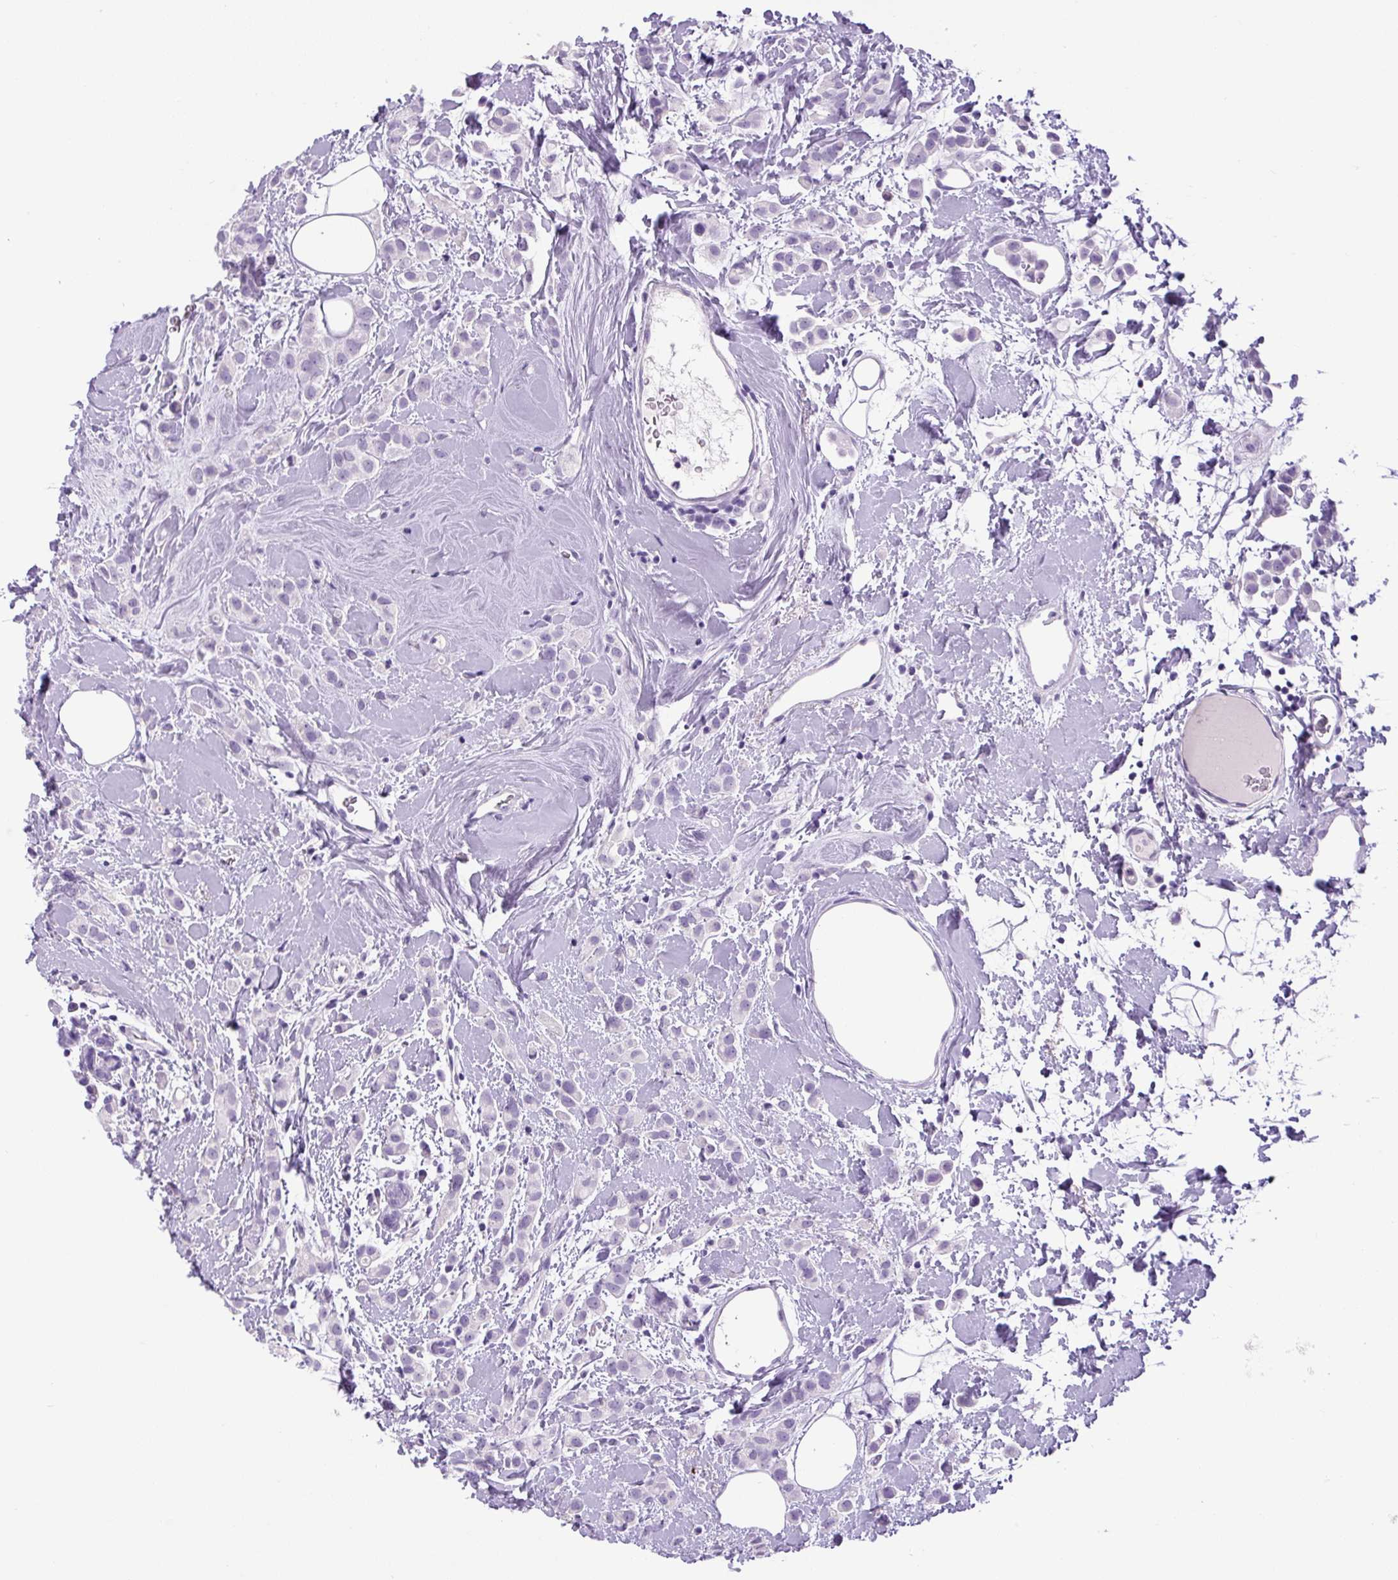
{"staining": {"intensity": "negative", "quantity": "none", "location": "none"}, "tissue": "breast cancer", "cell_type": "Tumor cells", "image_type": "cancer", "snomed": [{"axis": "morphology", "description": "Lobular carcinoma"}, {"axis": "topography", "description": "Breast"}], "caption": "There is no significant positivity in tumor cells of breast cancer. Brightfield microscopy of immunohistochemistry (IHC) stained with DAB (3,3'-diaminobenzidine) (brown) and hematoxylin (blue), captured at high magnification.", "gene": "CHGA", "patient": {"sex": "female", "age": 68}}